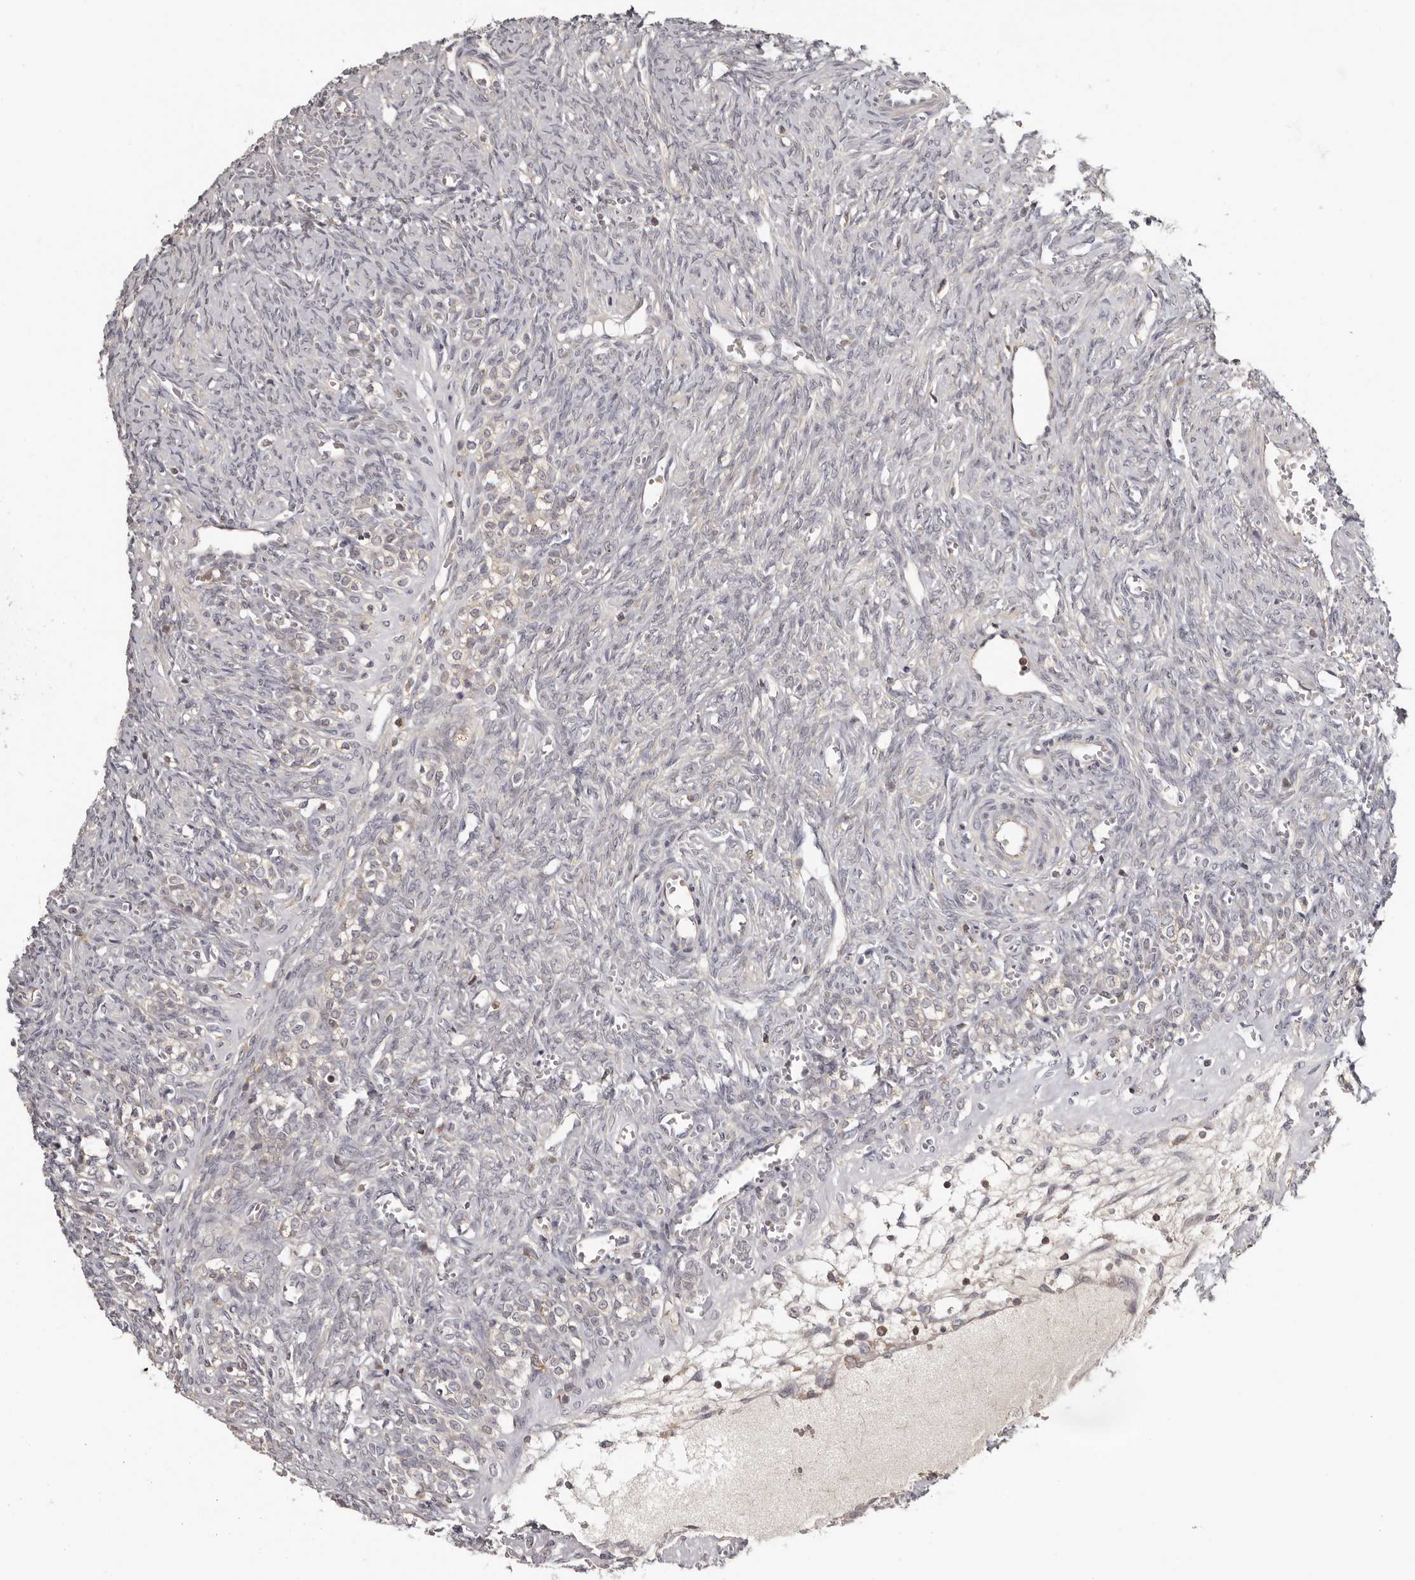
{"staining": {"intensity": "negative", "quantity": "none", "location": "none"}, "tissue": "ovary", "cell_type": "Ovarian stroma cells", "image_type": "normal", "snomed": [{"axis": "morphology", "description": "Normal tissue, NOS"}, {"axis": "topography", "description": "Ovary"}], "caption": "An image of human ovary is negative for staining in ovarian stroma cells. The staining is performed using DAB brown chromogen with nuclei counter-stained in using hematoxylin.", "gene": "ANKRD44", "patient": {"sex": "female", "age": 41}}